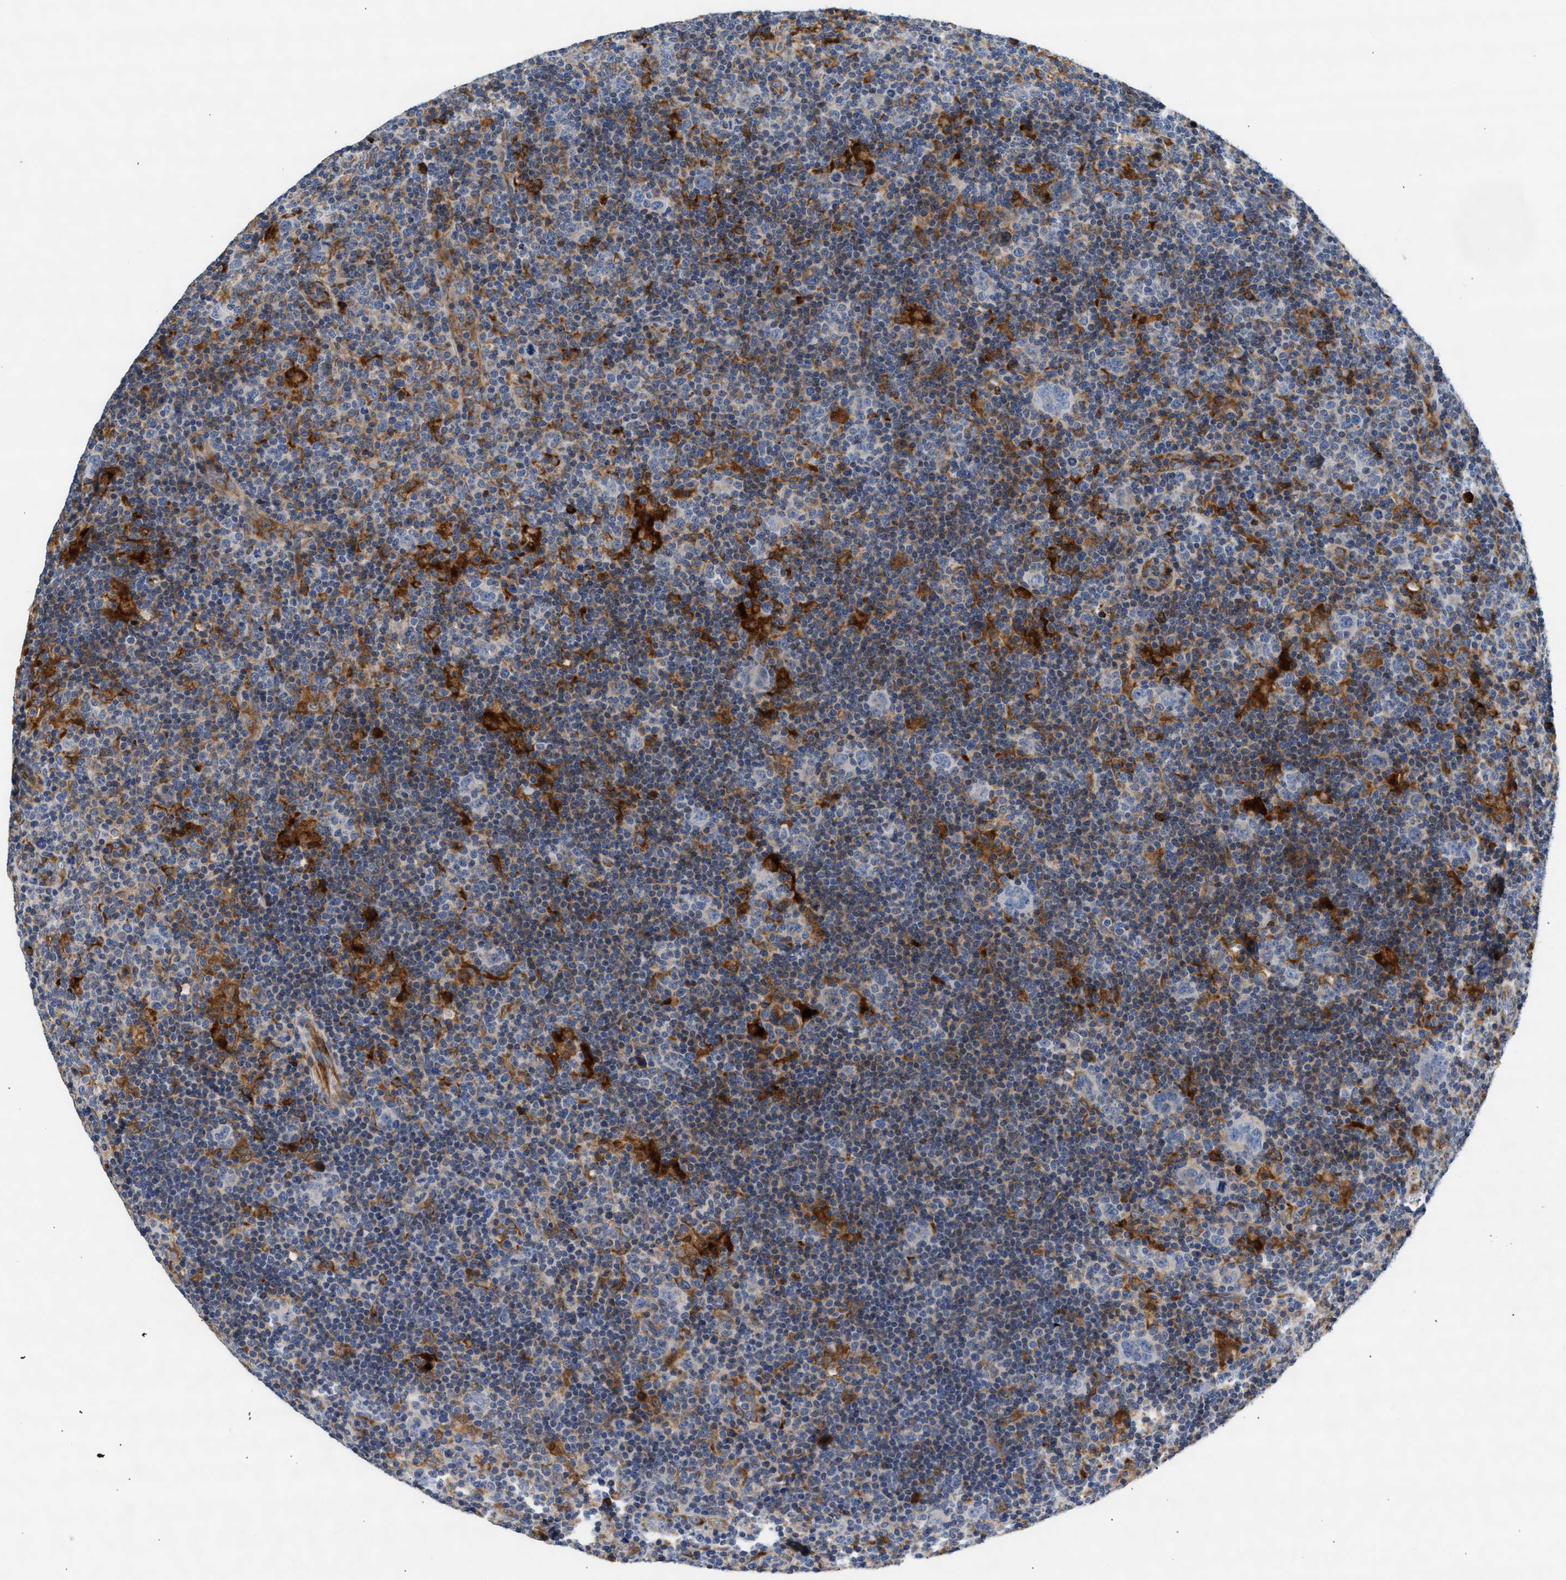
{"staining": {"intensity": "negative", "quantity": "none", "location": "none"}, "tissue": "lymphoma", "cell_type": "Tumor cells", "image_type": "cancer", "snomed": [{"axis": "morphology", "description": "Hodgkin's disease, NOS"}, {"axis": "topography", "description": "Lymph node"}], "caption": "An immunohistochemistry (IHC) histopathology image of Hodgkin's disease is shown. There is no staining in tumor cells of Hodgkin's disease.", "gene": "AMZ1", "patient": {"sex": "female", "age": 57}}